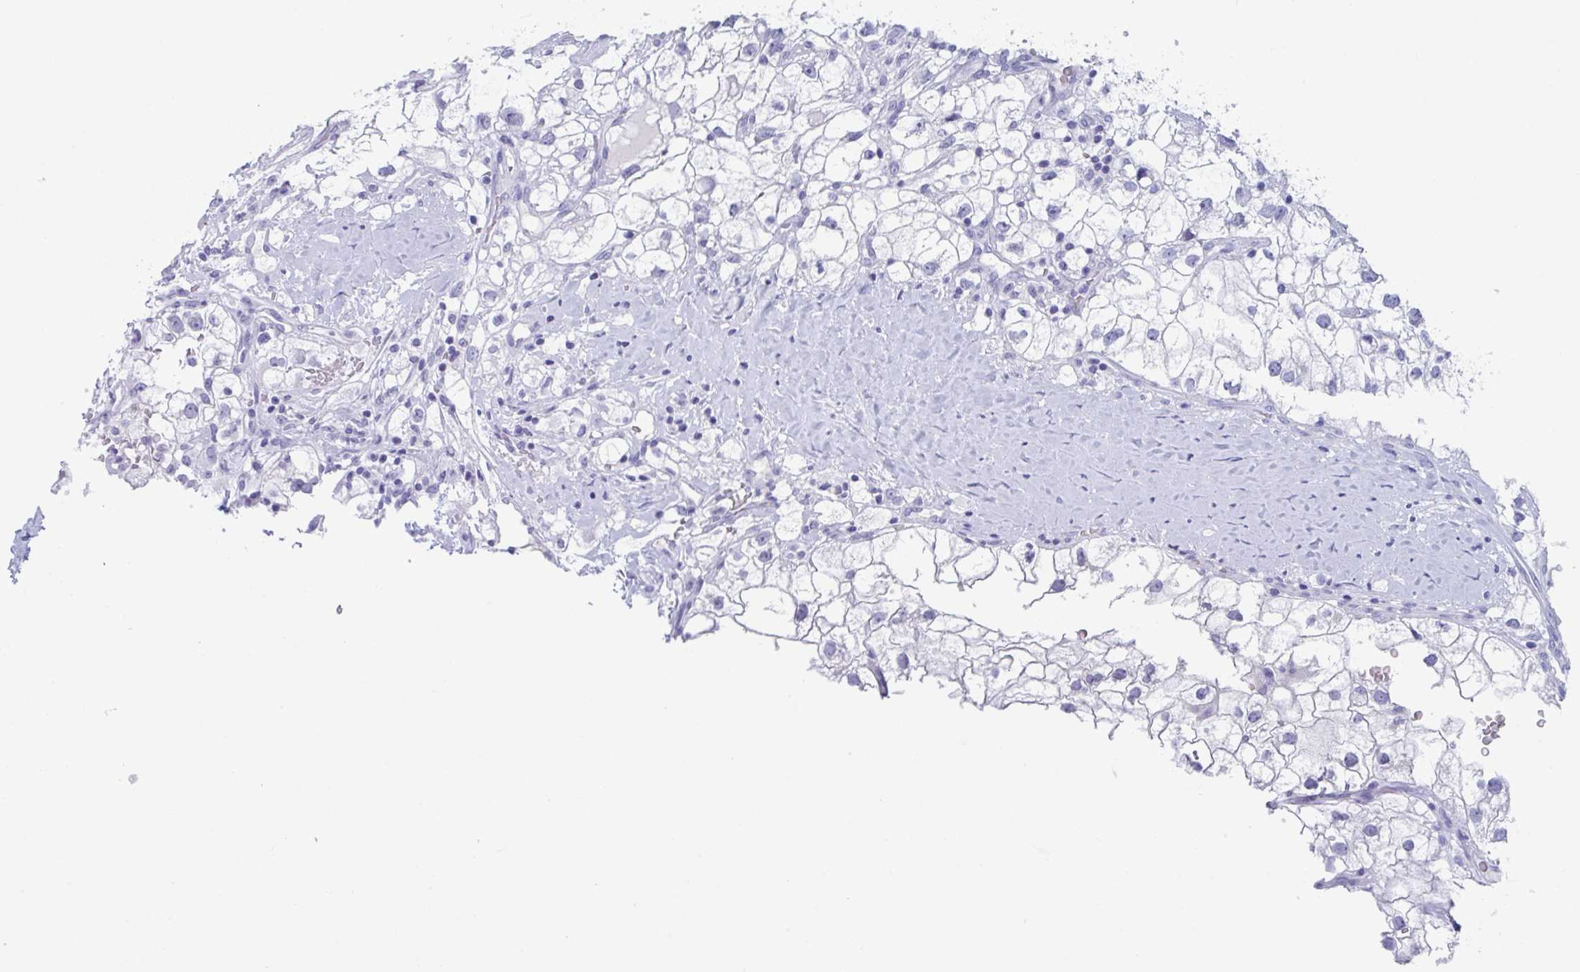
{"staining": {"intensity": "negative", "quantity": "none", "location": "none"}, "tissue": "renal cancer", "cell_type": "Tumor cells", "image_type": "cancer", "snomed": [{"axis": "morphology", "description": "Adenocarcinoma, NOS"}, {"axis": "topography", "description": "Kidney"}], "caption": "Renal cancer was stained to show a protein in brown. There is no significant expression in tumor cells.", "gene": "CDX4", "patient": {"sex": "male", "age": 59}}